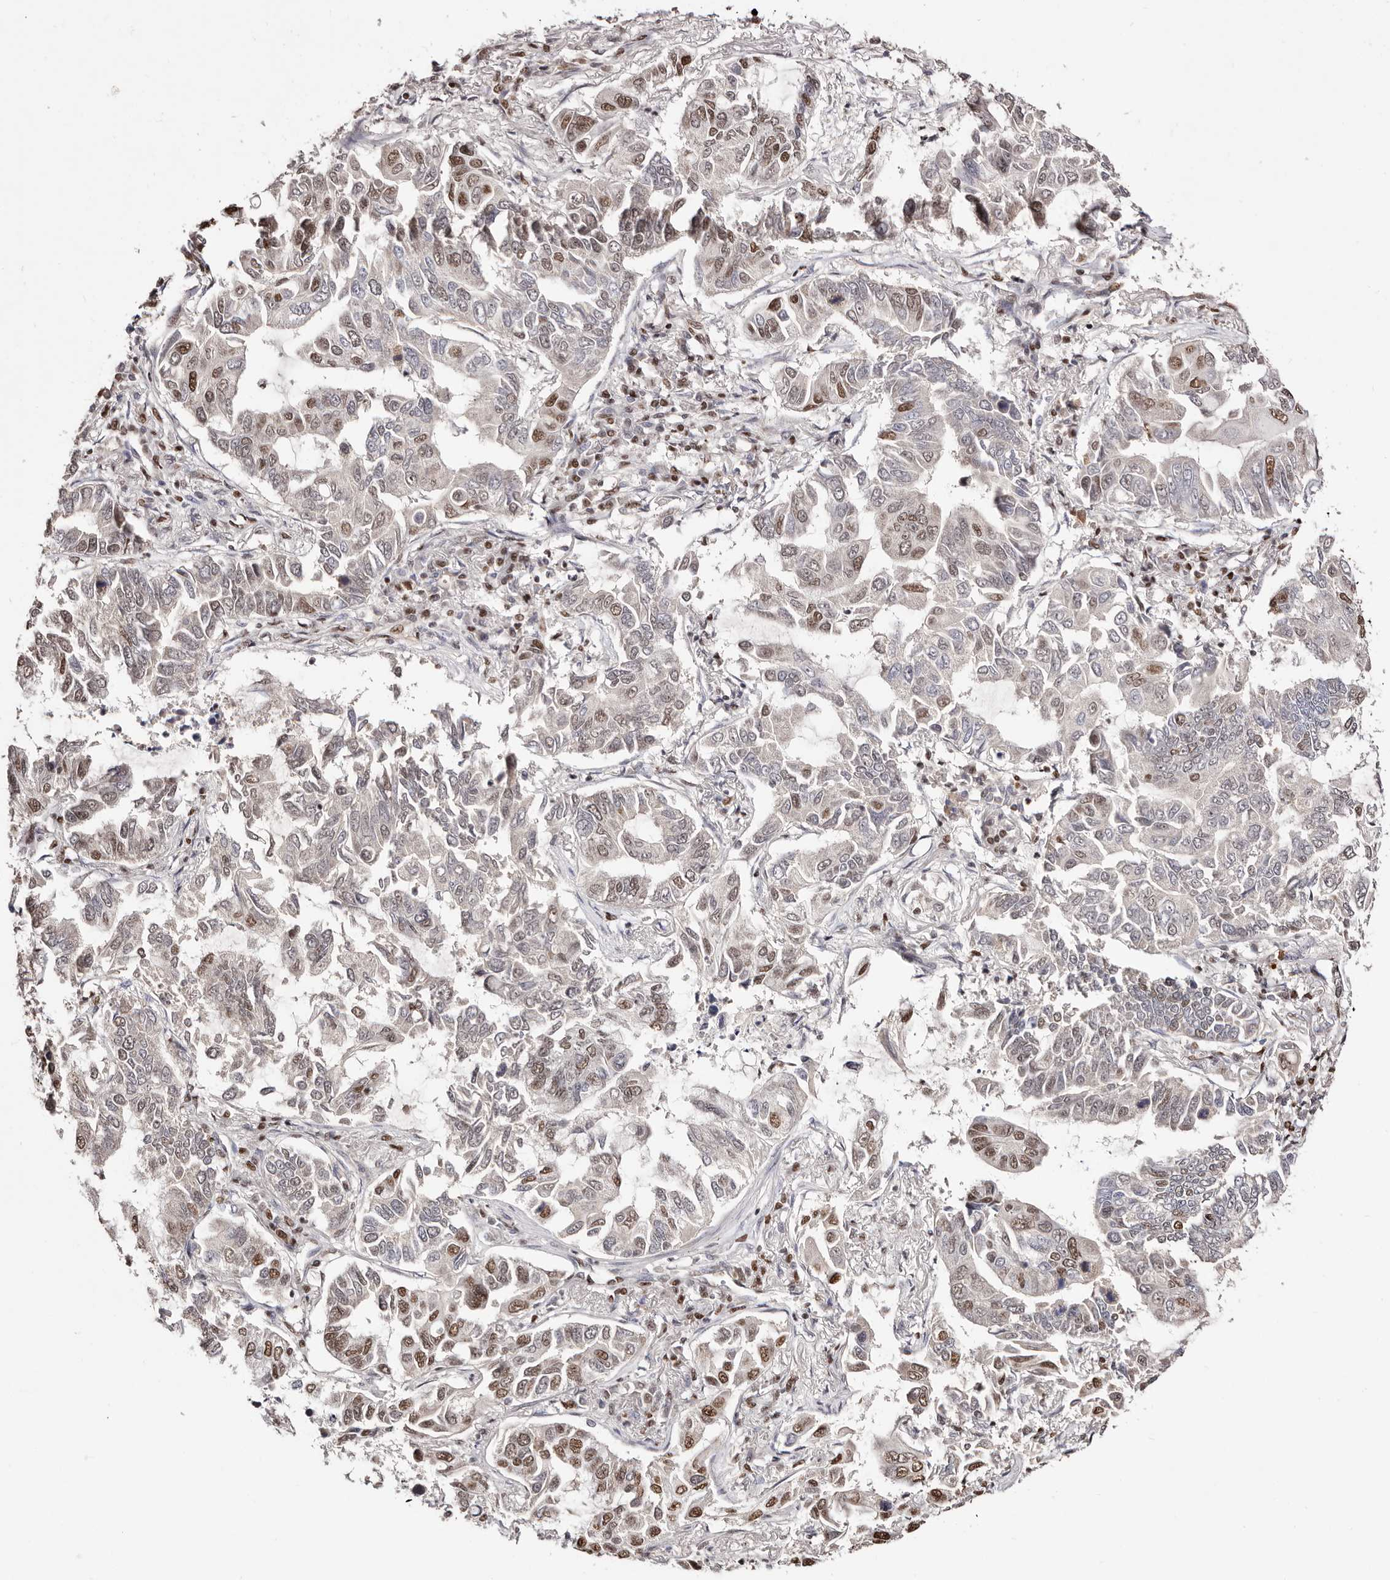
{"staining": {"intensity": "moderate", "quantity": "25%-75%", "location": "nuclear"}, "tissue": "lung cancer", "cell_type": "Tumor cells", "image_type": "cancer", "snomed": [{"axis": "morphology", "description": "Adenocarcinoma, NOS"}, {"axis": "topography", "description": "Lung"}], "caption": "Lung adenocarcinoma was stained to show a protein in brown. There is medium levels of moderate nuclear staining in about 25%-75% of tumor cells.", "gene": "BICRAL", "patient": {"sex": "male", "age": 64}}